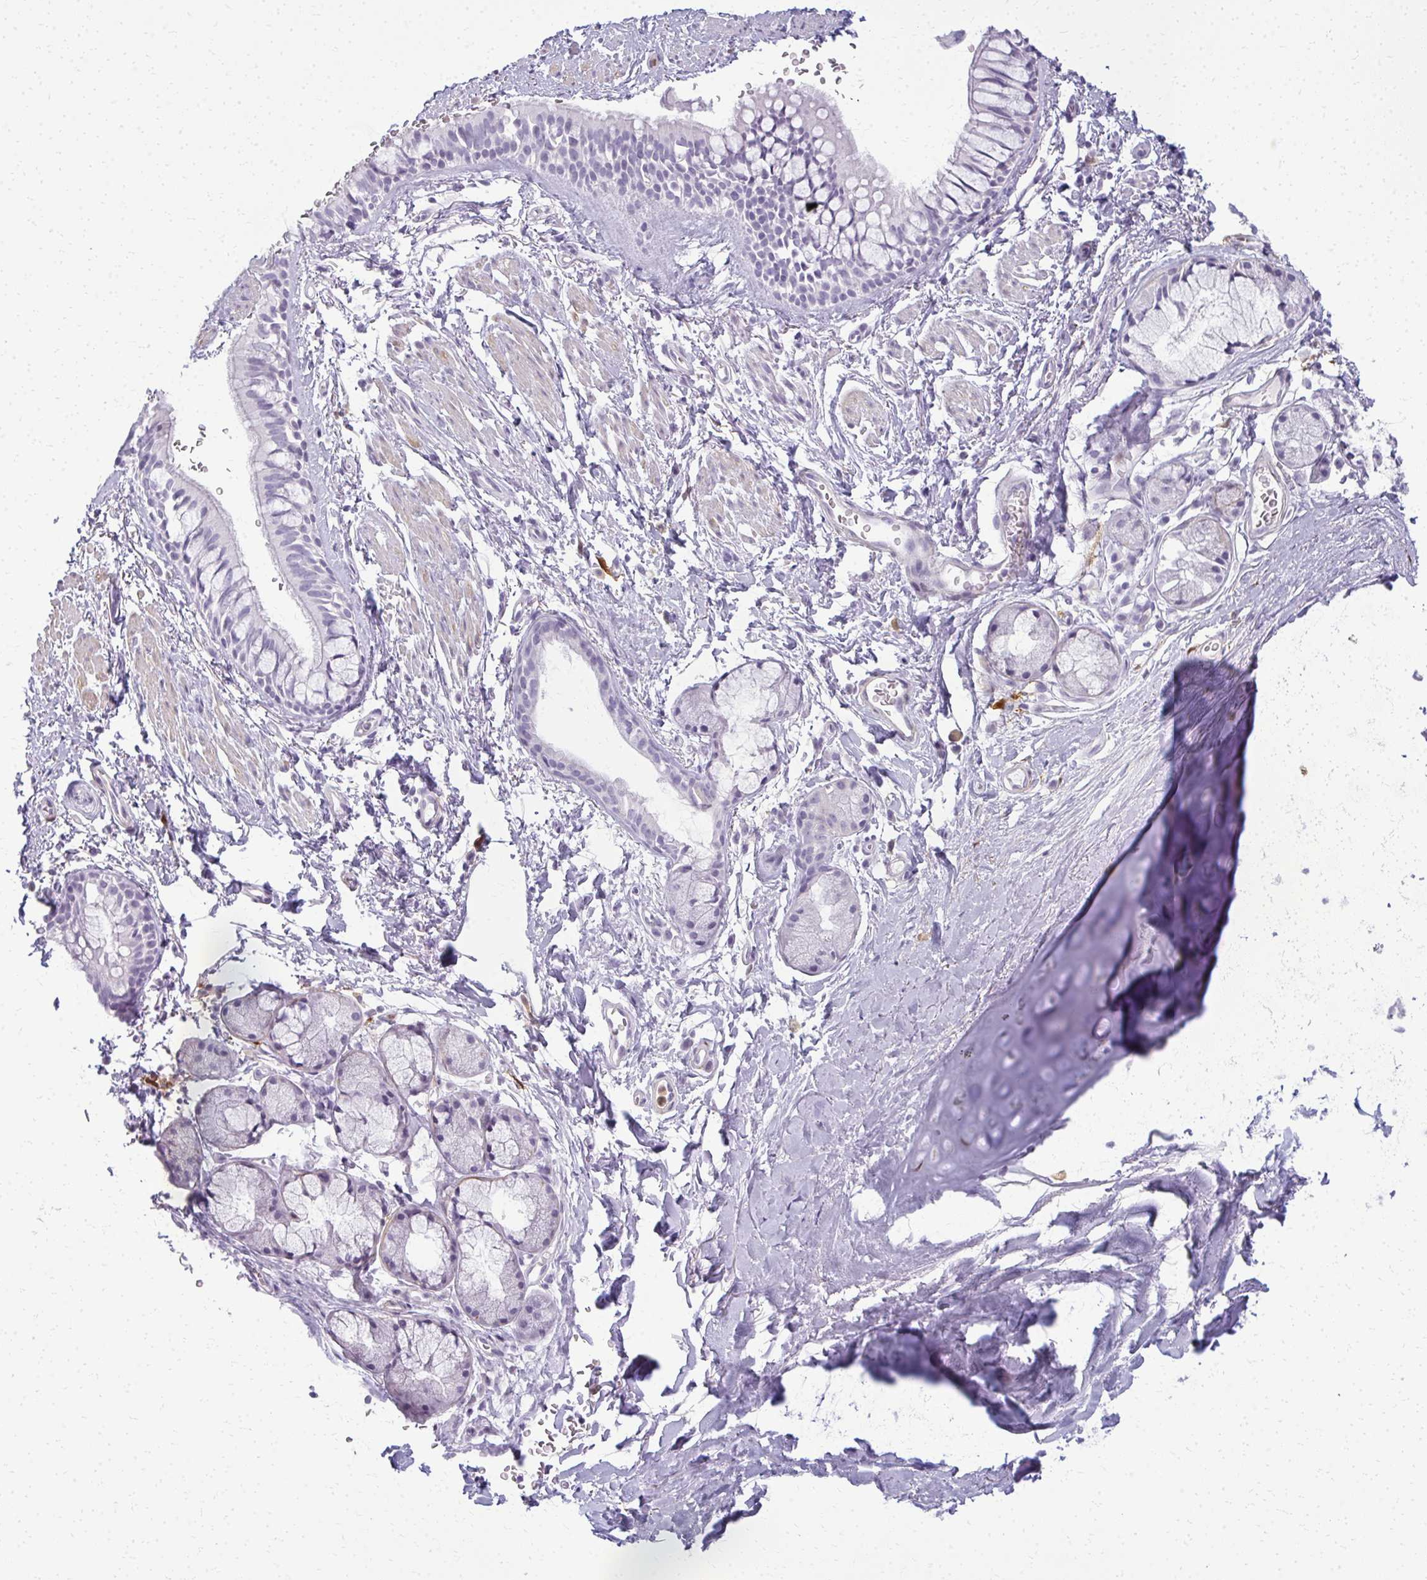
{"staining": {"intensity": "negative", "quantity": "none", "location": "none"}, "tissue": "bronchus", "cell_type": "Respiratory epithelial cells", "image_type": "normal", "snomed": [{"axis": "morphology", "description": "Normal tissue, NOS"}, {"axis": "topography", "description": "Lymph node"}, {"axis": "topography", "description": "Cartilage tissue"}, {"axis": "topography", "description": "Bronchus"}], "caption": "This is an immunohistochemistry image of normal human bronchus. There is no expression in respiratory epithelial cells.", "gene": "CA3", "patient": {"sex": "female", "age": 70}}